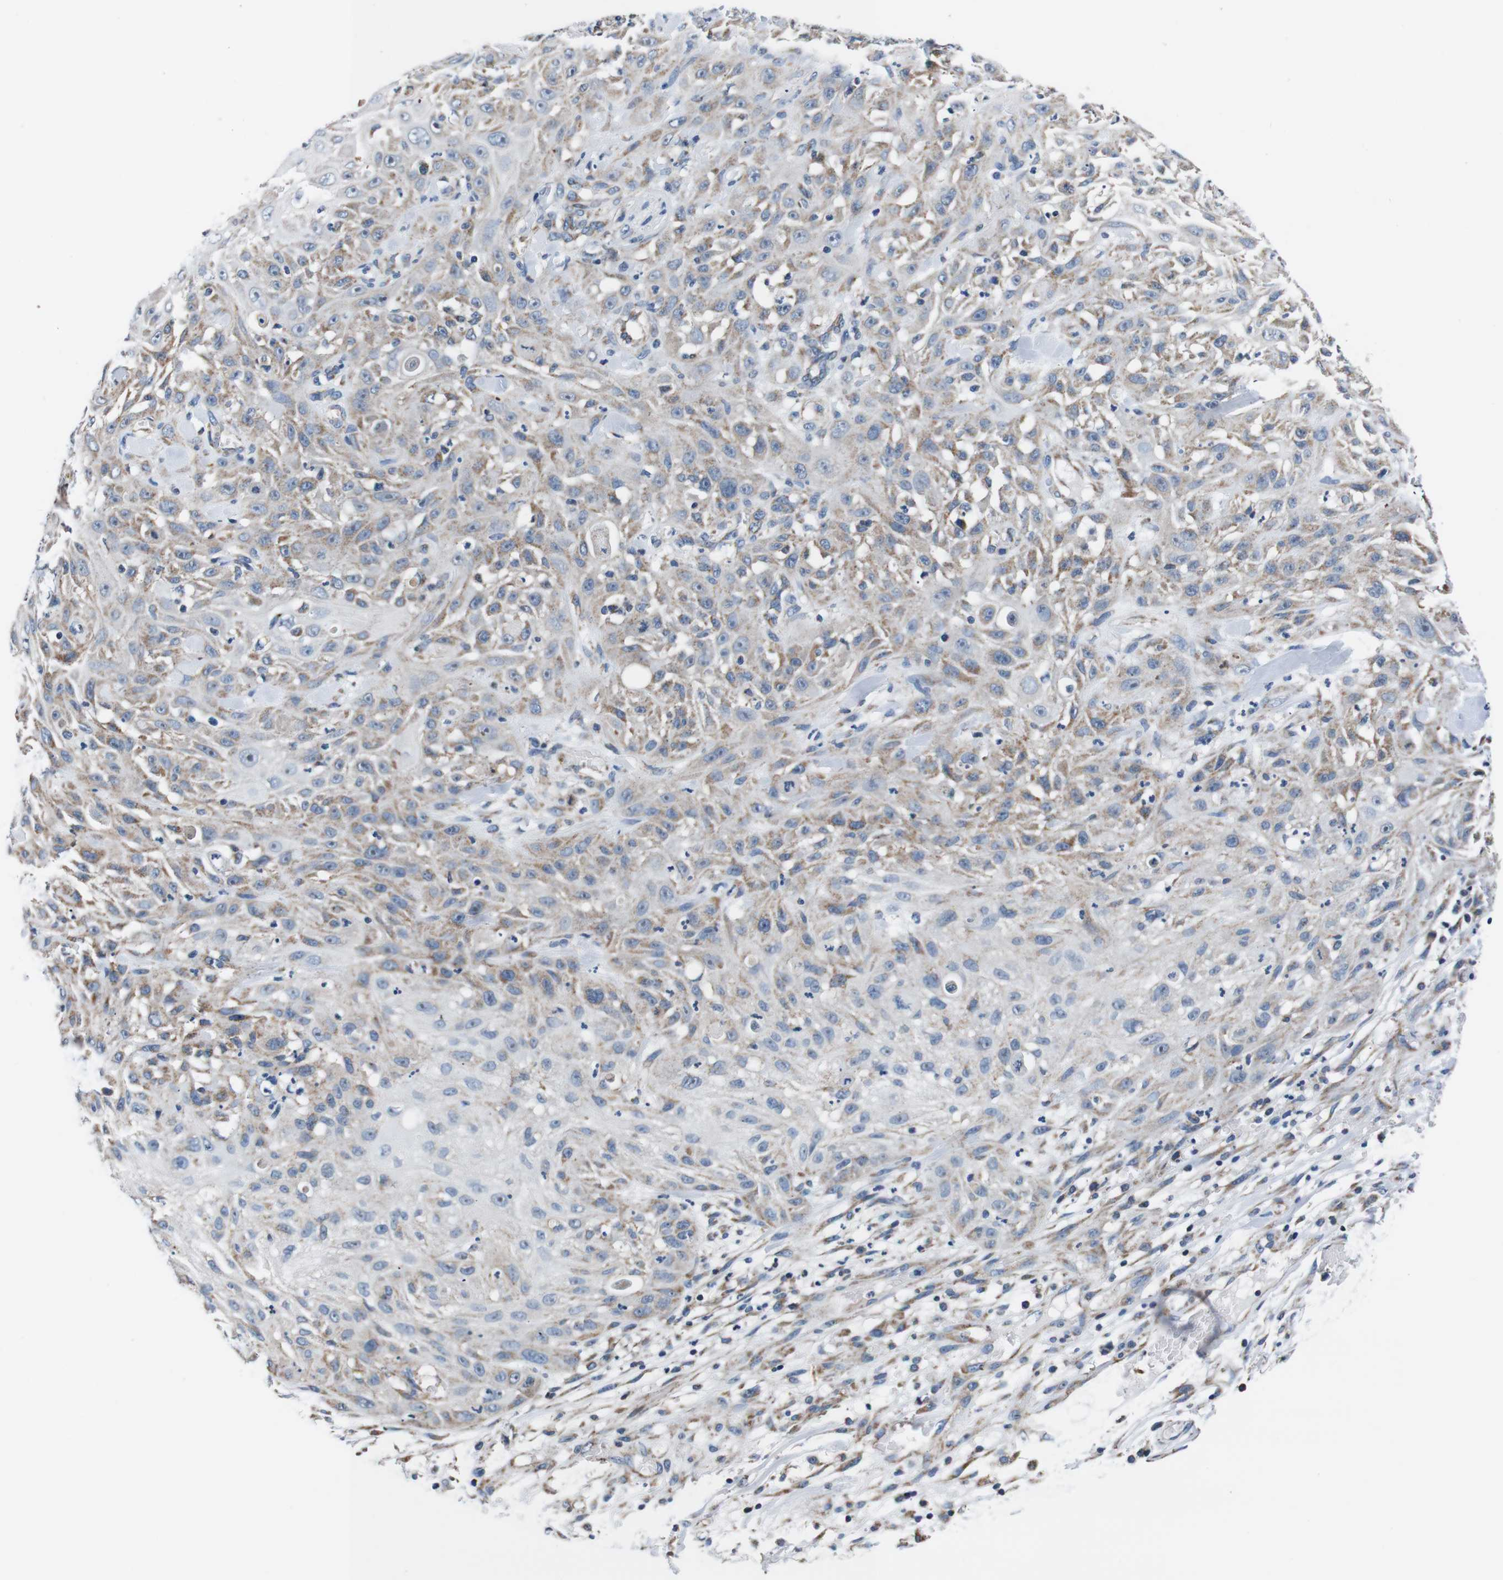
{"staining": {"intensity": "weak", "quantity": ">75%", "location": "cytoplasmic/membranous"}, "tissue": "skin cancer", "cell_type": "Tumor cells", "image_type": "cancer", "snomed": [{"axis": "morphology", "description": "Squamous cell carcinoma, NOS"}, {"axis": "topography", "description": "Skin"}], "caption": "A high-resolution histopathology image shows immunohistochemistry (IHC) staining of skin cancer (squamous cell carcinoma), which demonstrates weak cytoplasmic/membranous positivity in about >75% of tumor cells.", "gene": "LRP4", "patient": {"sex": "male", "age": 75}}